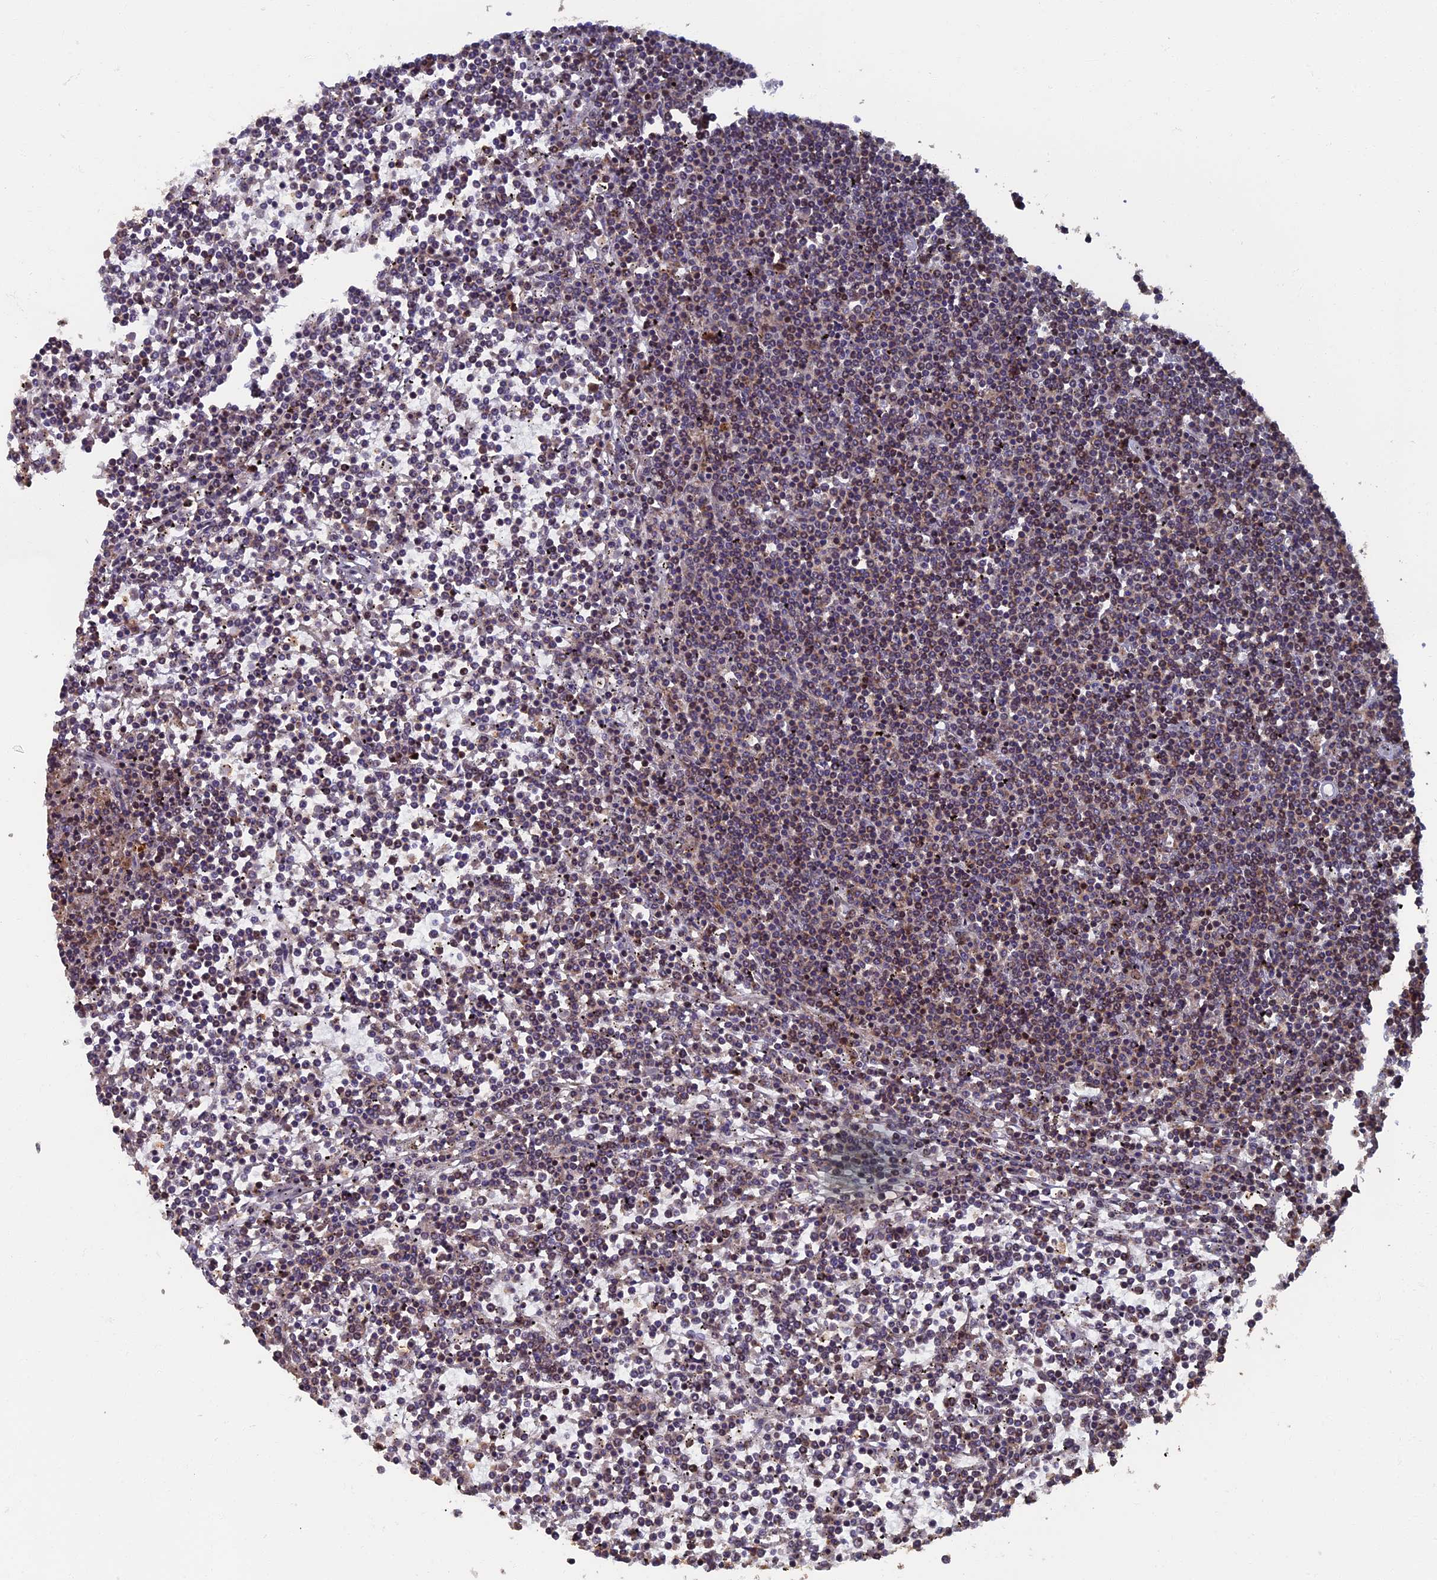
{"staining": {"intensity": "negative", "quantity": "none", "location": "none"}, "tissue": "lymphoma", "cell_type": "Tumor cells", "image_type": "cancer", "snomed": [{"axis": "morphology", "description": "Malignant lymphoma, non-Hodgkin's type, Low grade"}, {"axis": "topography", "description": "Spleen"}], "caption": "Micrograph shows no protein expression in tumor cells of malignant lymphoma, non-Hodgkin's type (low-grade) tissue.", "gene": "RASGRF1", "patient": {"sex": "female", "age": 19}}